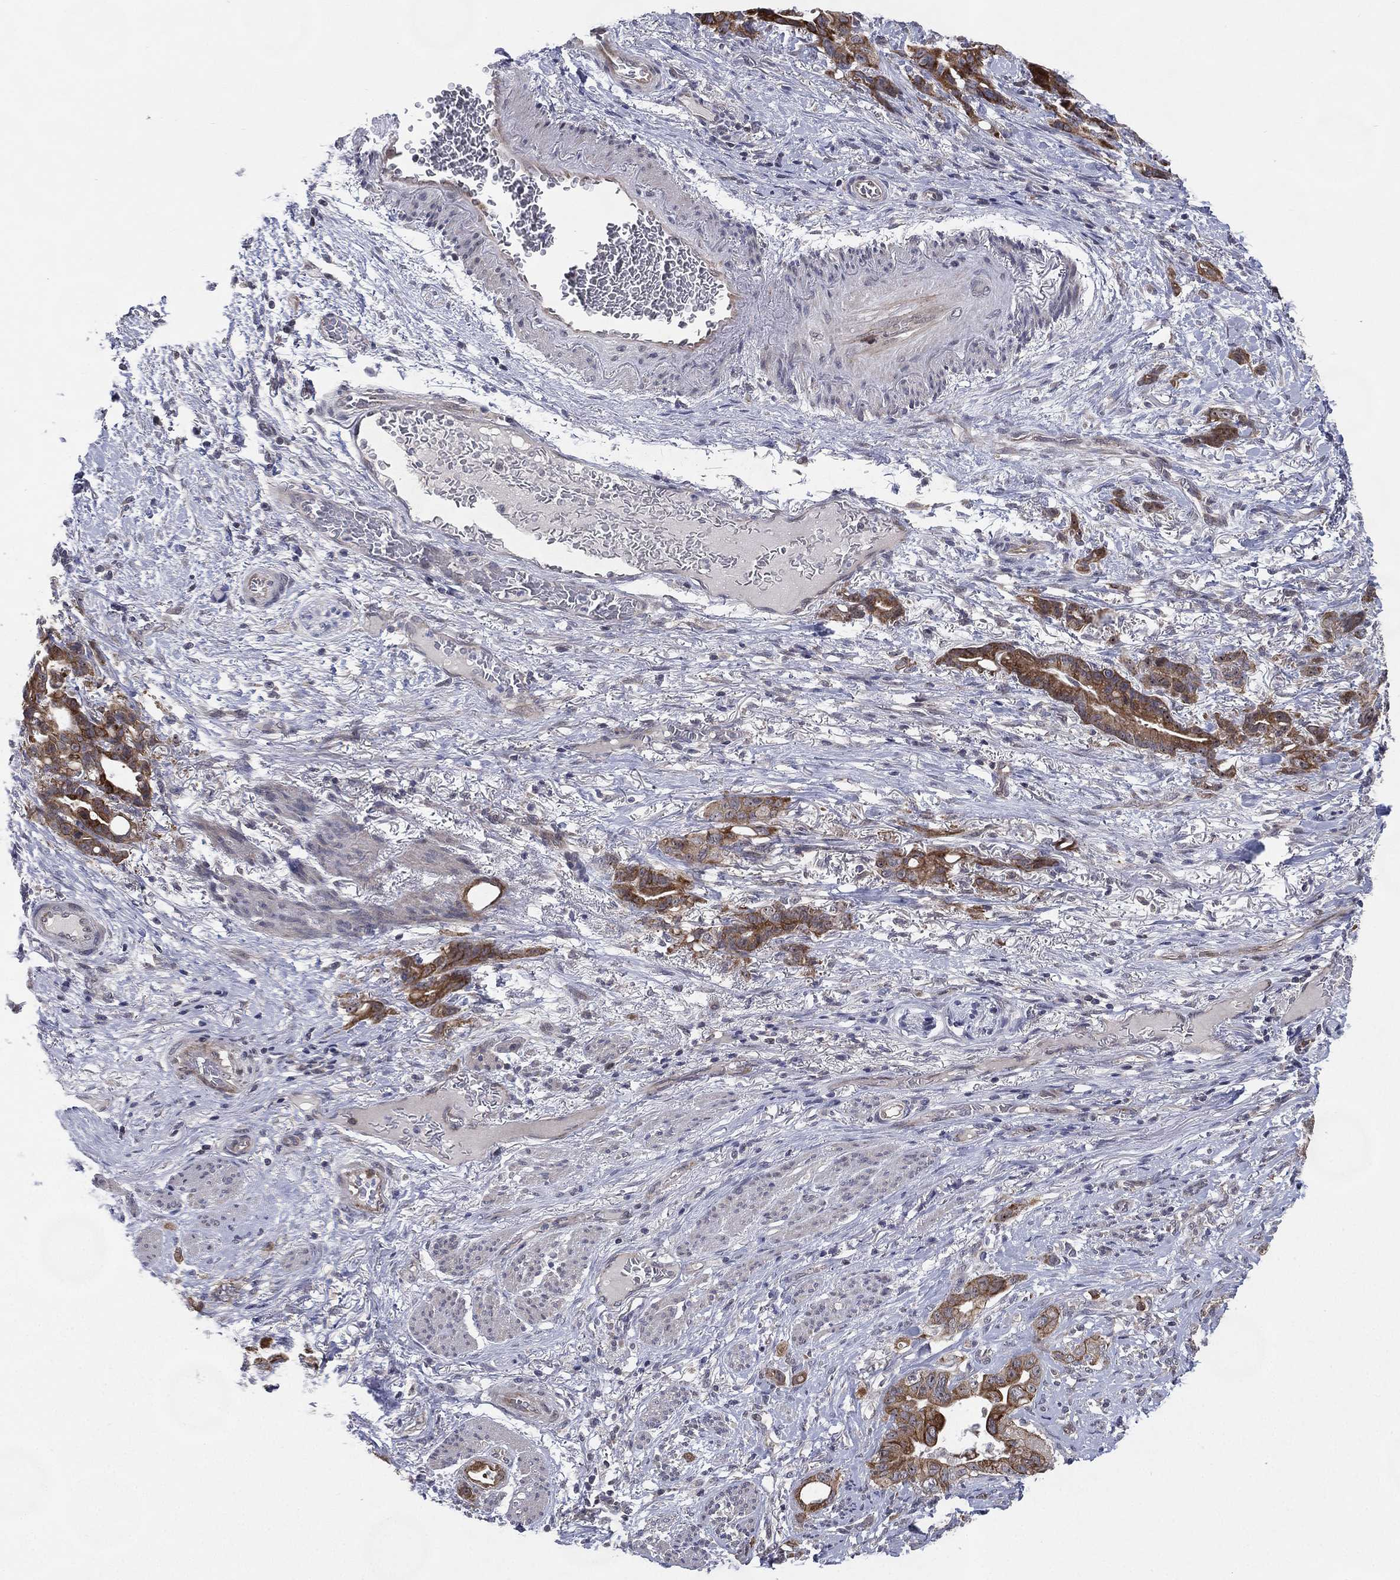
{"staining": {"intensity": "strong", "quantity": ">75%", "location": "cytoplasmic/membranous"}, "tissue": "stomach cancer", "cell_type": "Tumor cells", "image_type": "cancer", "snomed": [{"axis": "morphology", "description": "Normal tissue, NOS"}, {"axis": "morphology", "description": "Adenocarcinoma, NOS"}, {"axis": "topography", "description": "Esophagus"}, {"axis": "topography", "description": "Stomach, upper"}], "caption": "This is a micrograph of immunohistochemistry staining of stomach adenocarcinoma, which shows strong positivity in the cytoplasmic/membranous of tumor cells.", "gene": "KAT14", "patient": {"sex": "male", "age": 62}}